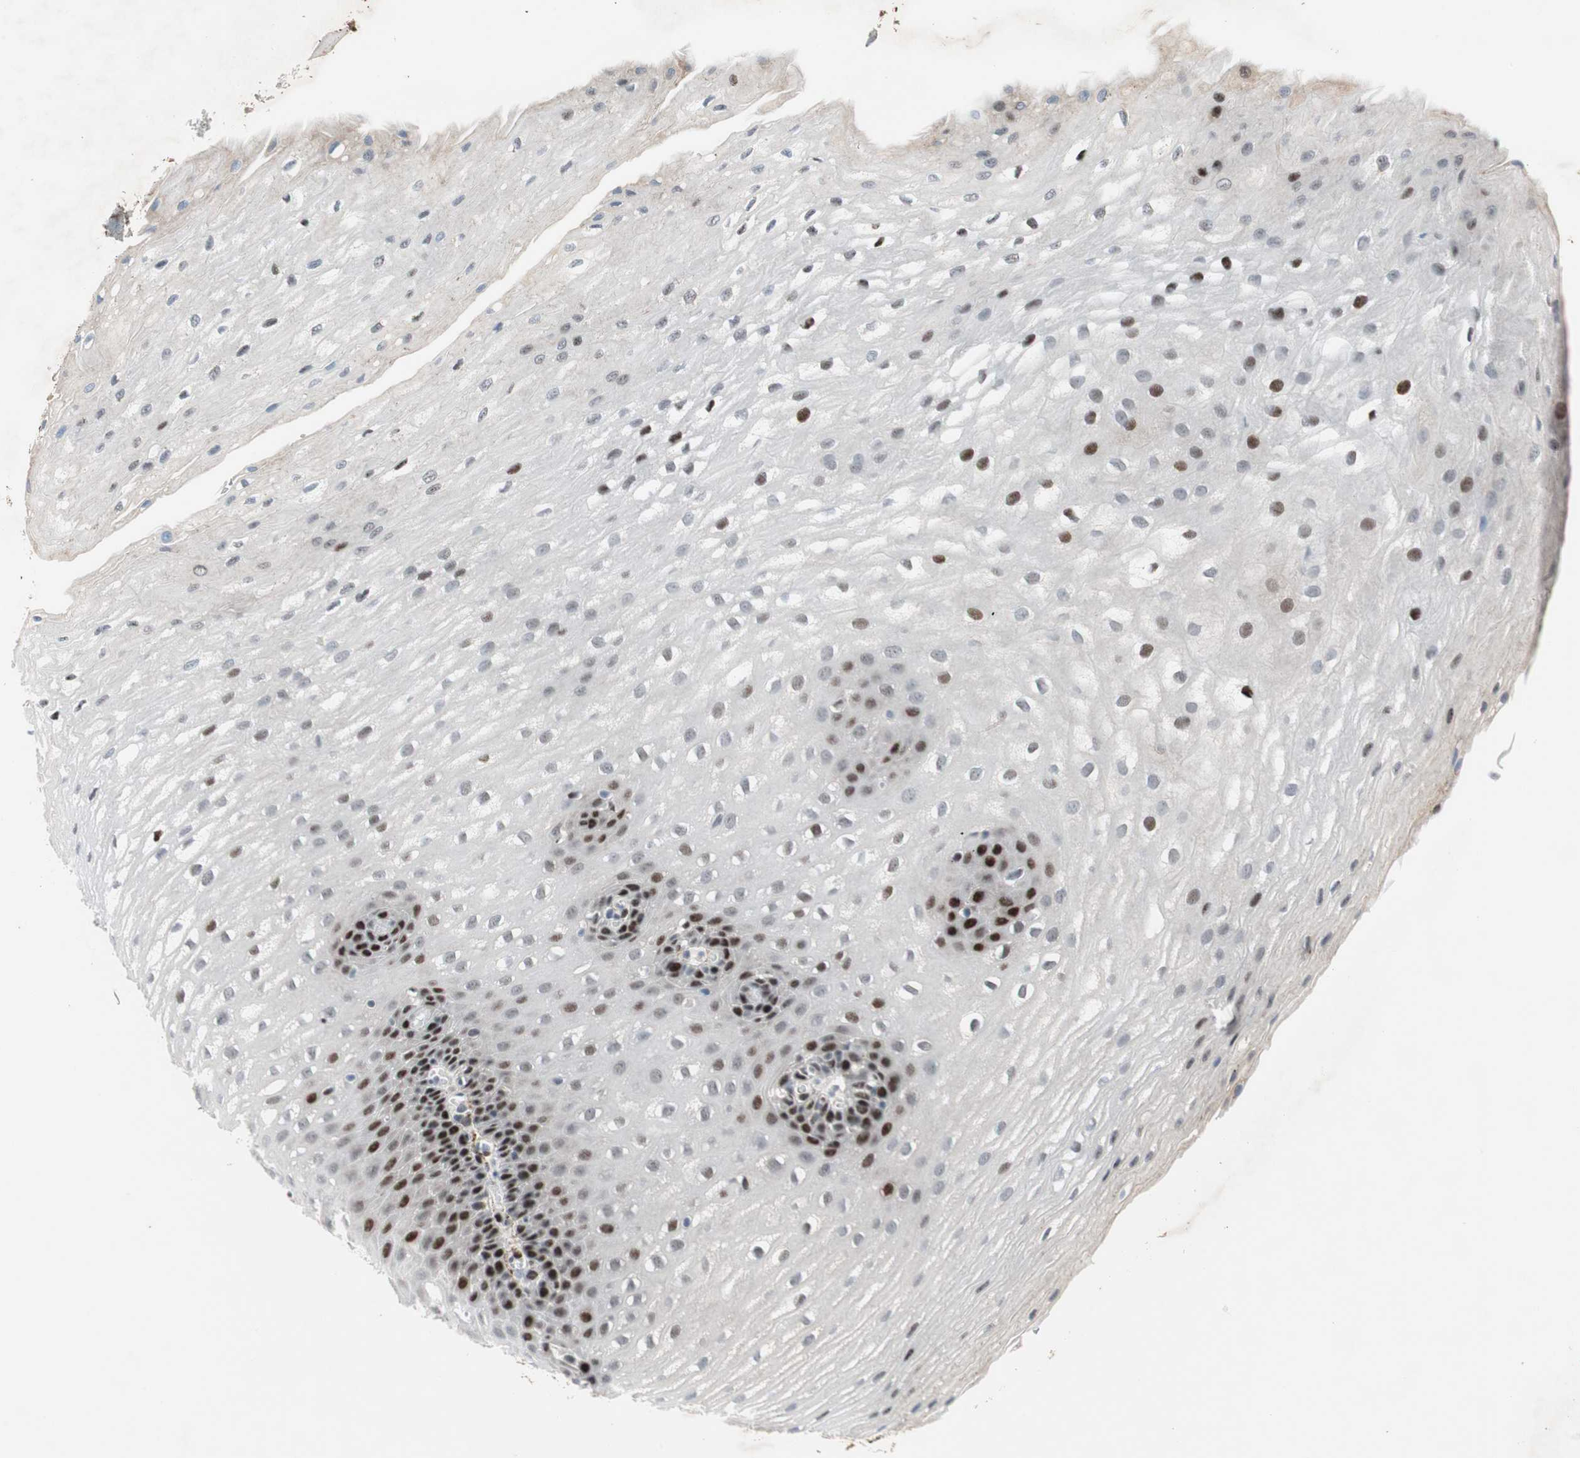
{"staining": {"intensity": "strong", "quantity": "25%-75%", "location": "nuclear"}, "tissue": "esophagus", "cell_type": "Squamous epithelial cells", "image_type": "normal", "snomed": [{"axis": "morphology", "description": "Normal tissue, NOS"}, {"axis": "topography", "description": "Esophagus"}], "caption": "IHC photomicrograph of unremarkable esophagus stained for a protein (brown), which exhibits high levels of strong nuclear expression in approximately 25%-75% of squamous epithelial cells.", "gene": "FBXO44", "patient": {"sex": "male", "age": 48}}